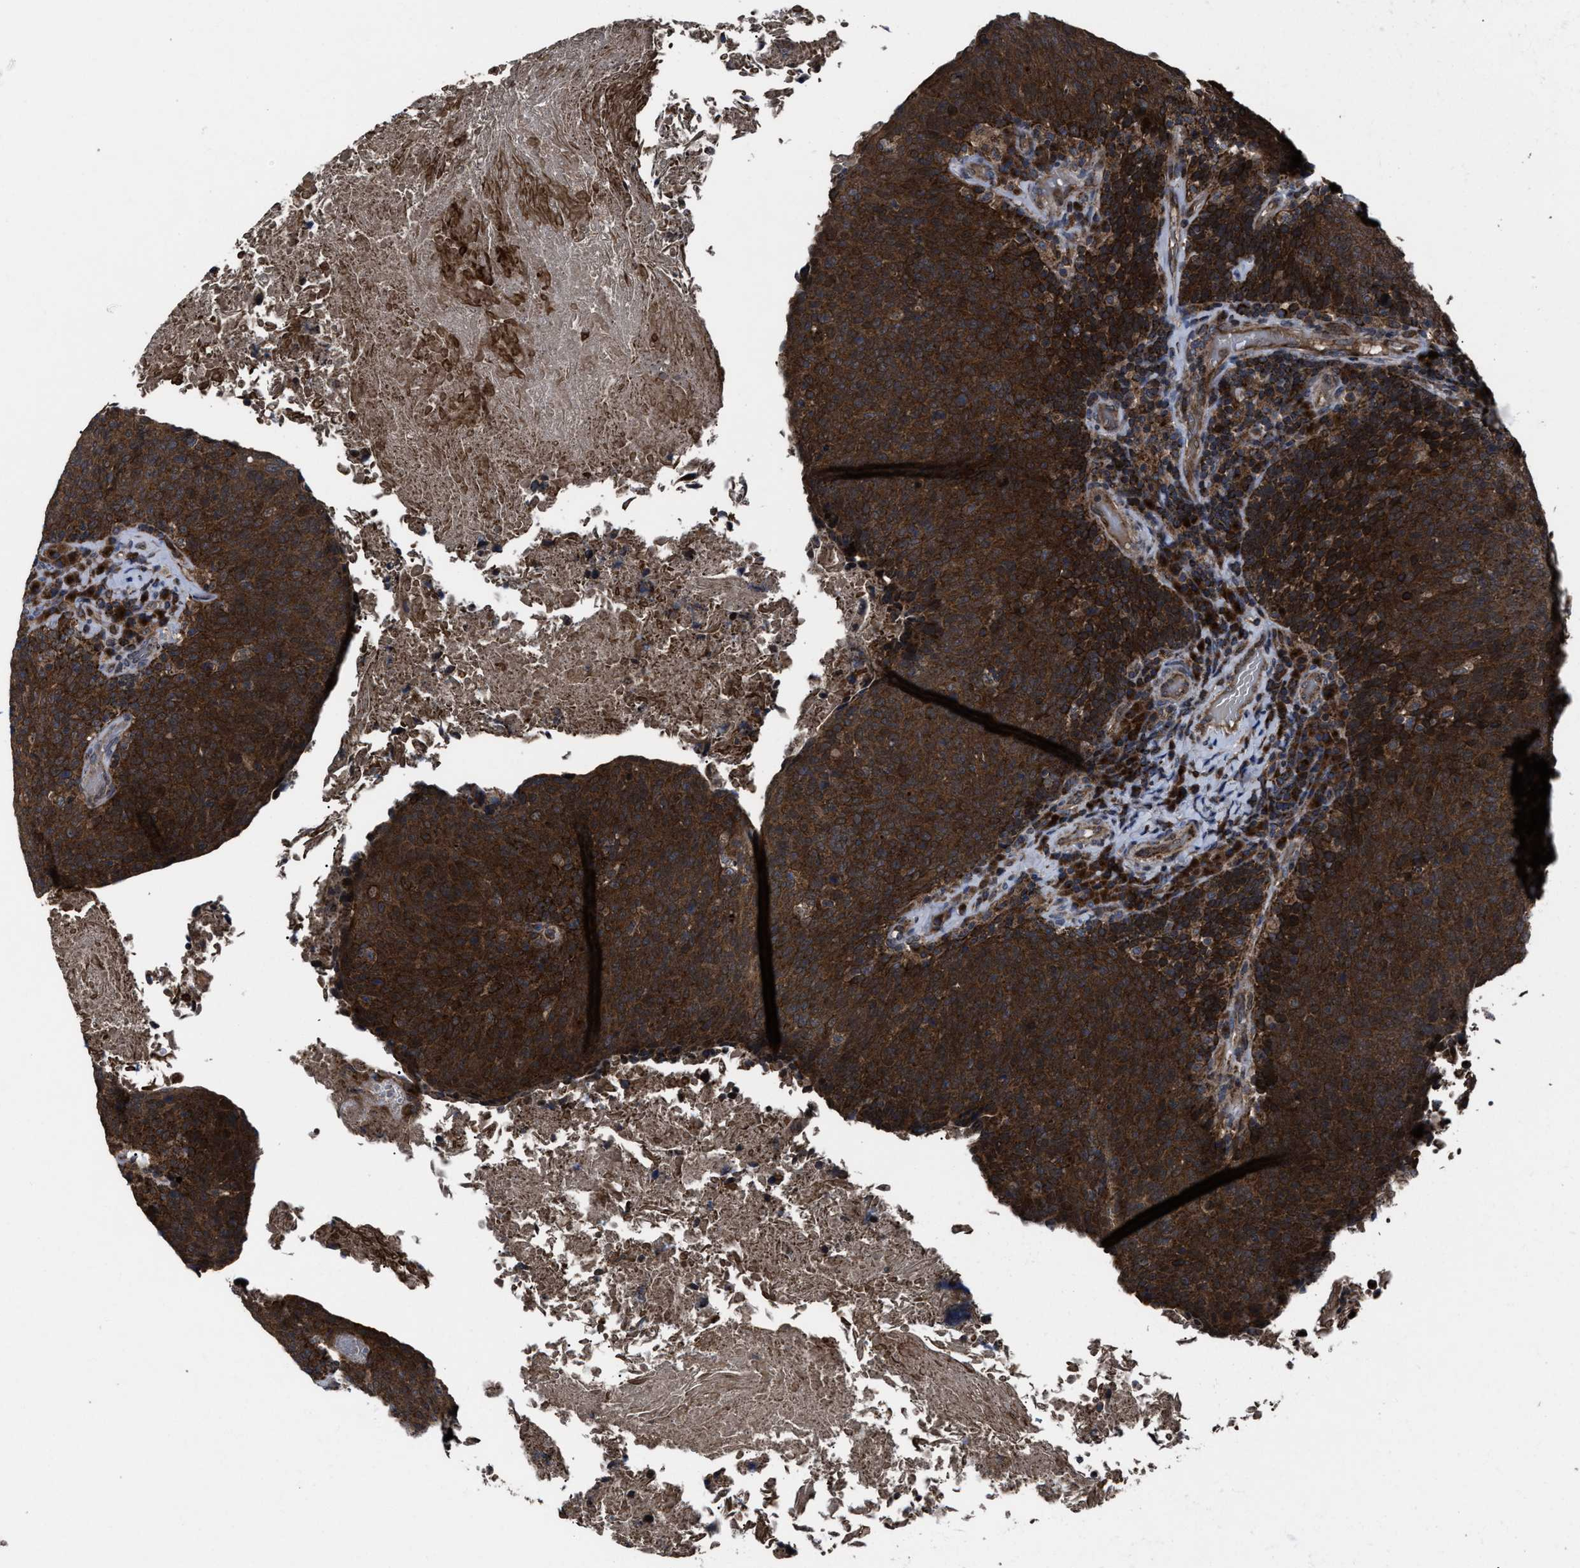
{"staining": {"intensity": "strong", "quantity": ">75%", "location": "cytoplasmic/membranous"}, "tissue": "head and neck cancer", "cell_type": "Tumor cells", "image_type": "cancer", "snomed": [{"axis": "morphology", "description": "Squamous cell carcinoma, NOS"}, {"axis": "morphology", "description": "Squamous cell carcinoma, metastatic, NOS"}, {"axis": "topography", "description": "Lymph node"}, {"axis": "topography", "description": "Head-Neck"}], "caption": "Immunohistochemical staining of human squamous cell carcinoma (head and neck) exhibits strong cytoplasmic/membranous protein expression in approximately >75% of tumor cells.", "gene": "PASK", "patient": {"sex": "male", "age": 62}}